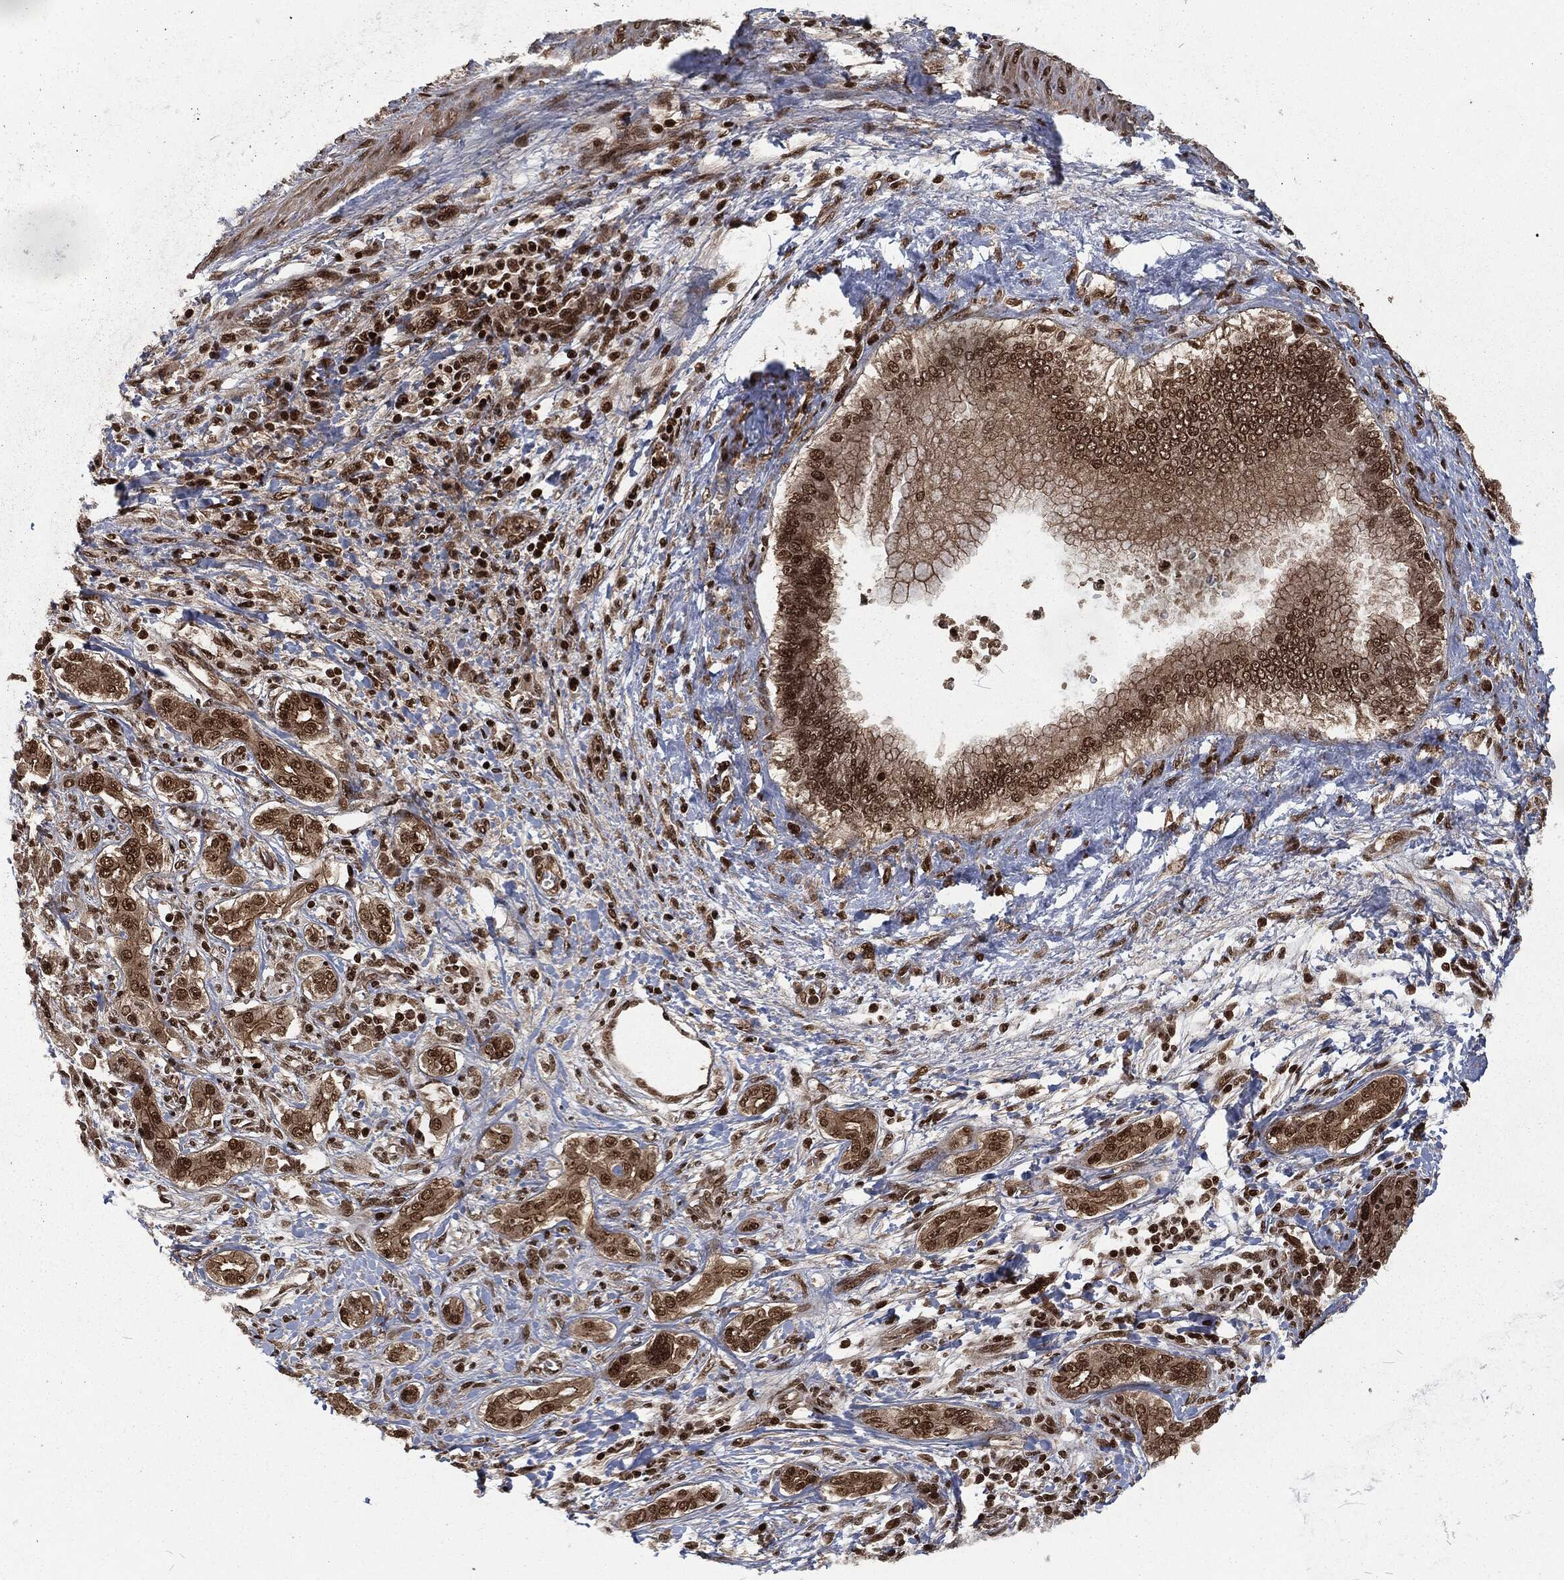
{"staining": {"intensity": "strong", "quantity": "25%-75%", "location": "nuclear"}, "tissue": "liver cancer", "cell_type": "Tumor cells", "image_type": "cancer", "snomed": [{"axis": "morphology", "description": "Carcinoma, Hepatocellular, NOS"}, {"axis": "topography", "description": "Liver"}], "caption": "The micrograph demonstrates a brown stain indicating the presence of a protein in the nuclear of tumor cells in liver hepatocellular carcinoma. The staining is performed using DAB brown chromogen to label protein expression. The nuclei are counter-stained blue using hematoxylin.", "gene": "NGRN", "patient": {"sex": "male", "age": 65}}